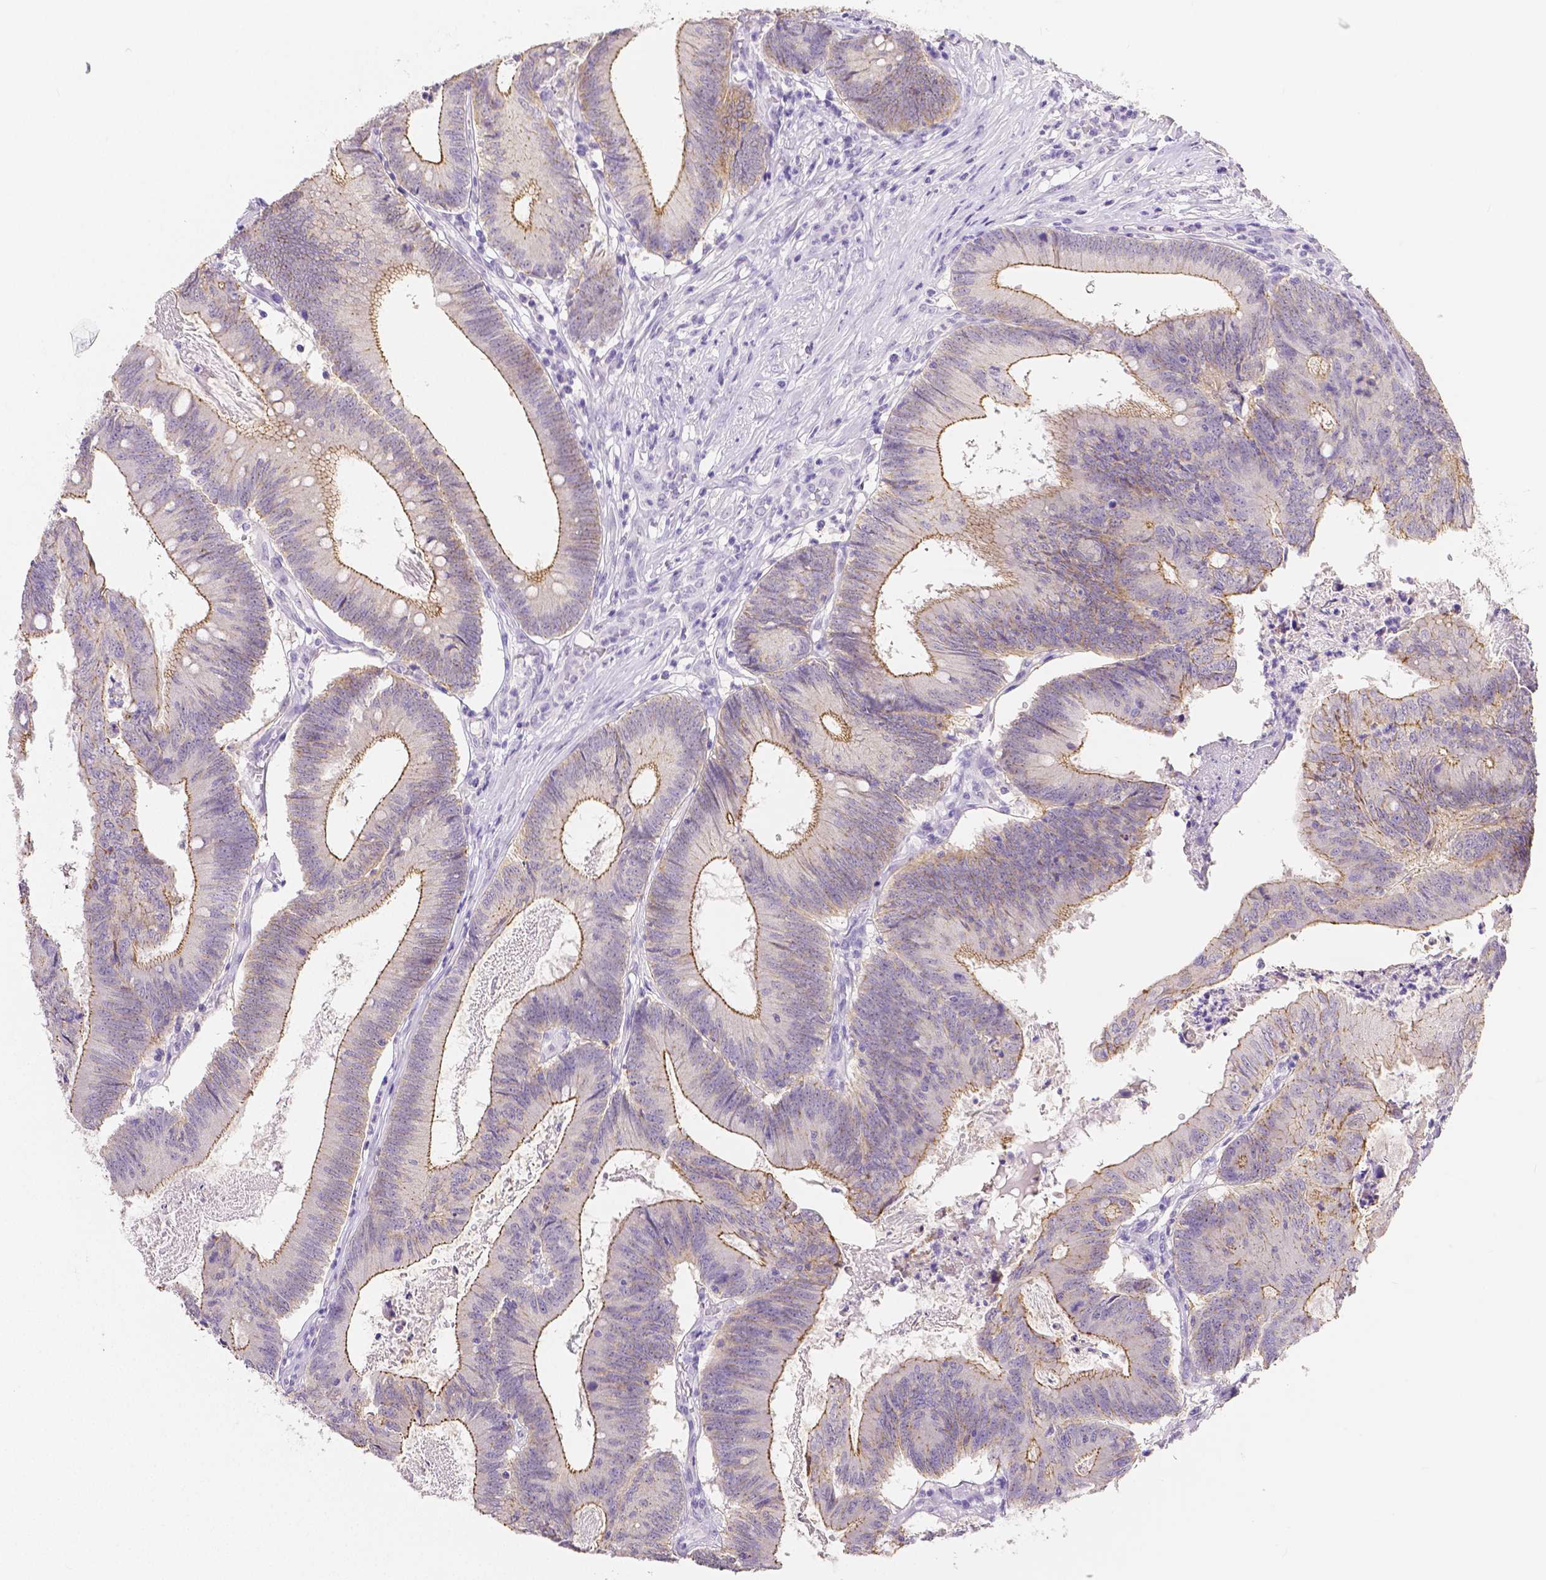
{"staining": {"intensity": "moderate", "quantity": "25%-75%", "location": "cytoplasmic/membranous"}, "tissue": "colorectal cancer", "cell_type": "Tumor cells", "image_type": "cancer", "snomed": [{"axis": "morphology", "description": "Adenocarcinoma, NOS"}, {"axis": "topography", "description": "Colon"}], "caption": "Moderate cytoplasmic/membranous staining for a protein is appreciated in about 25%-75% of tumor cells of colorectal adenocarcinoma using immunohistochemistry (IHC).", "gene": "OCLN", "patient": {"sex": "female", "age": 70}}